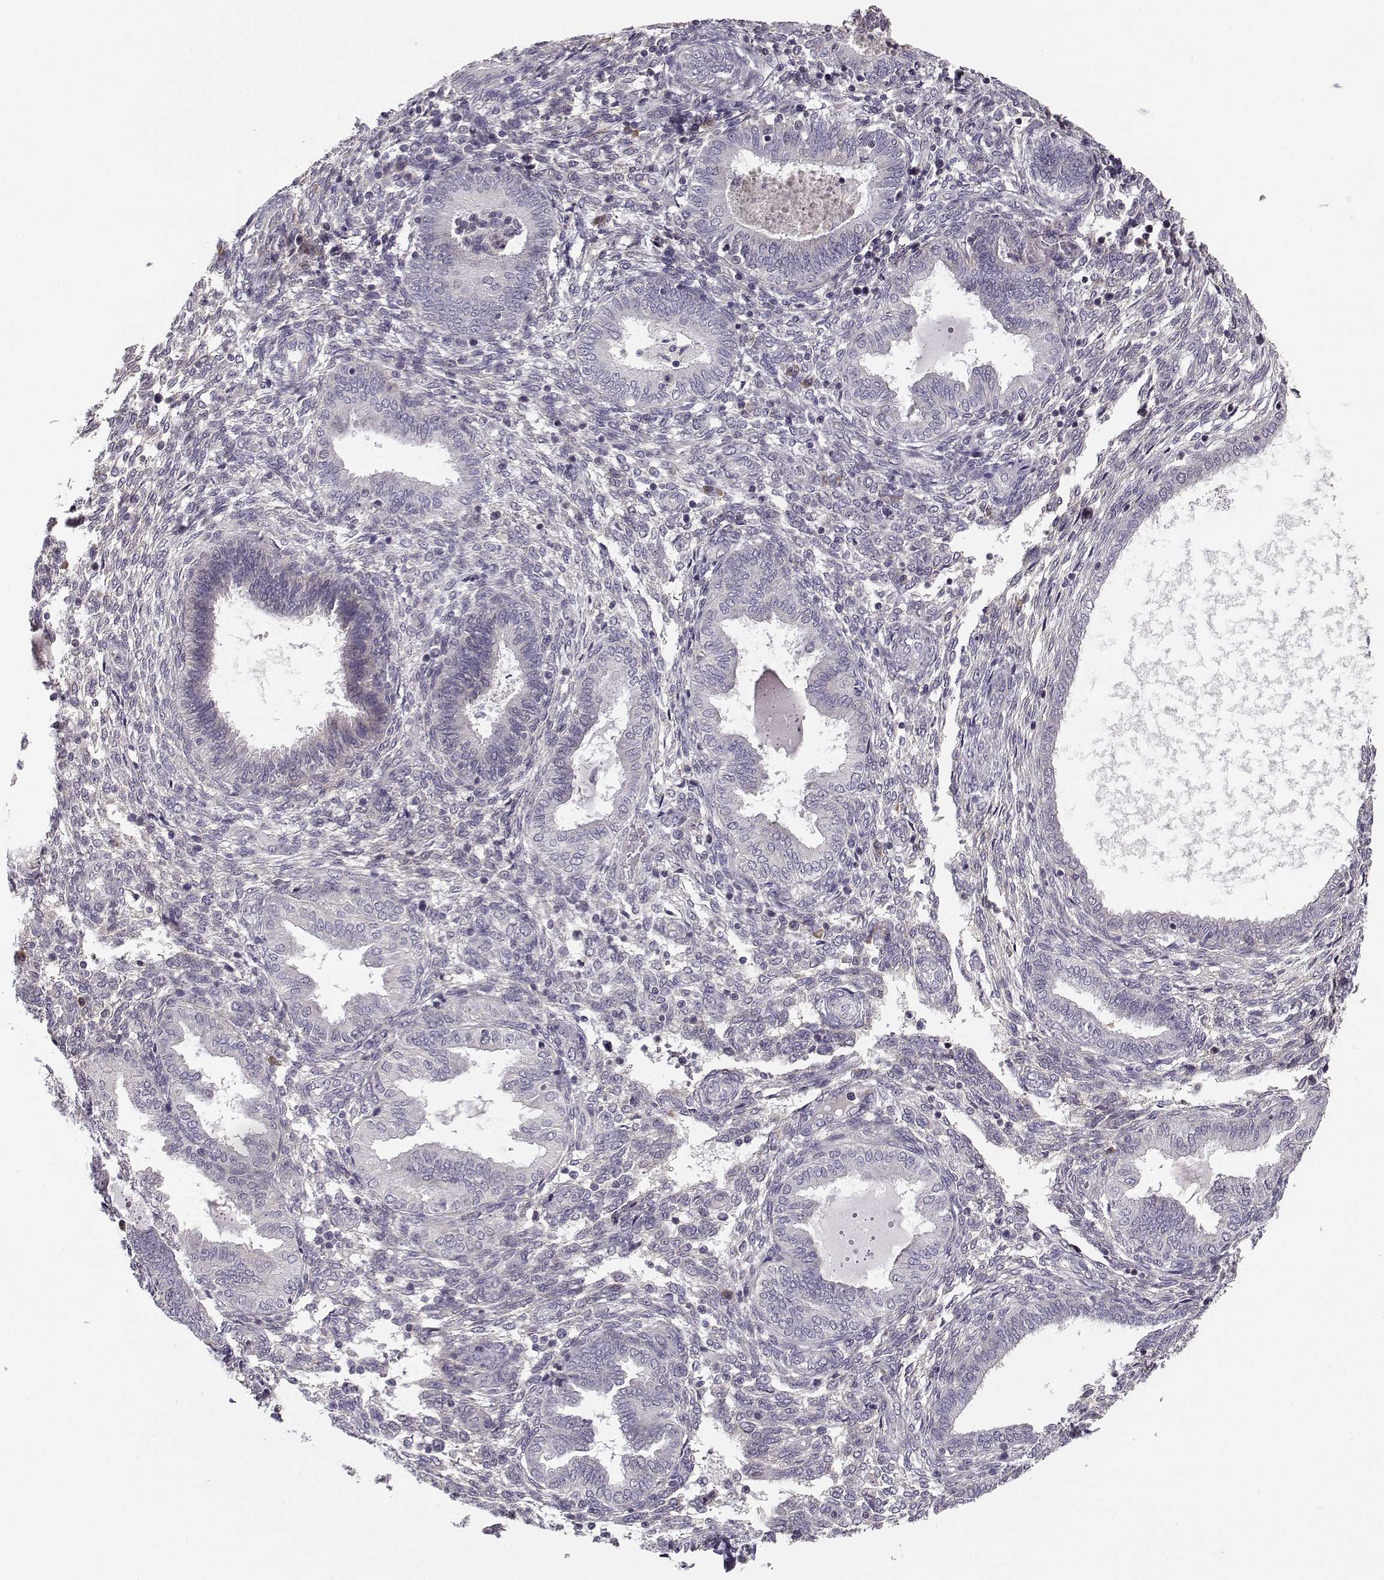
{"staining": {"intensity": "negative", "quantity": "none", "location": "none"}, "tissue": "endometrium", "cell_type": "Cells in endometrial stroma", "image_type": "normal", "snomed": [{"axis": "morphology", "description": "Normal tissue, NOS"}, {"axis": "topography", "description": "Endometrium"}], "caption": "IHC micrograph of normal endometrium stained for a protein (brown), which demonstrates no staining in cells in endometrial stroma. (Immunohistochemistry (ihc), brightfield microscopy, high magnification).", "gene": "ENTPD8", "patient": {"sex": "female", "age": 42}}